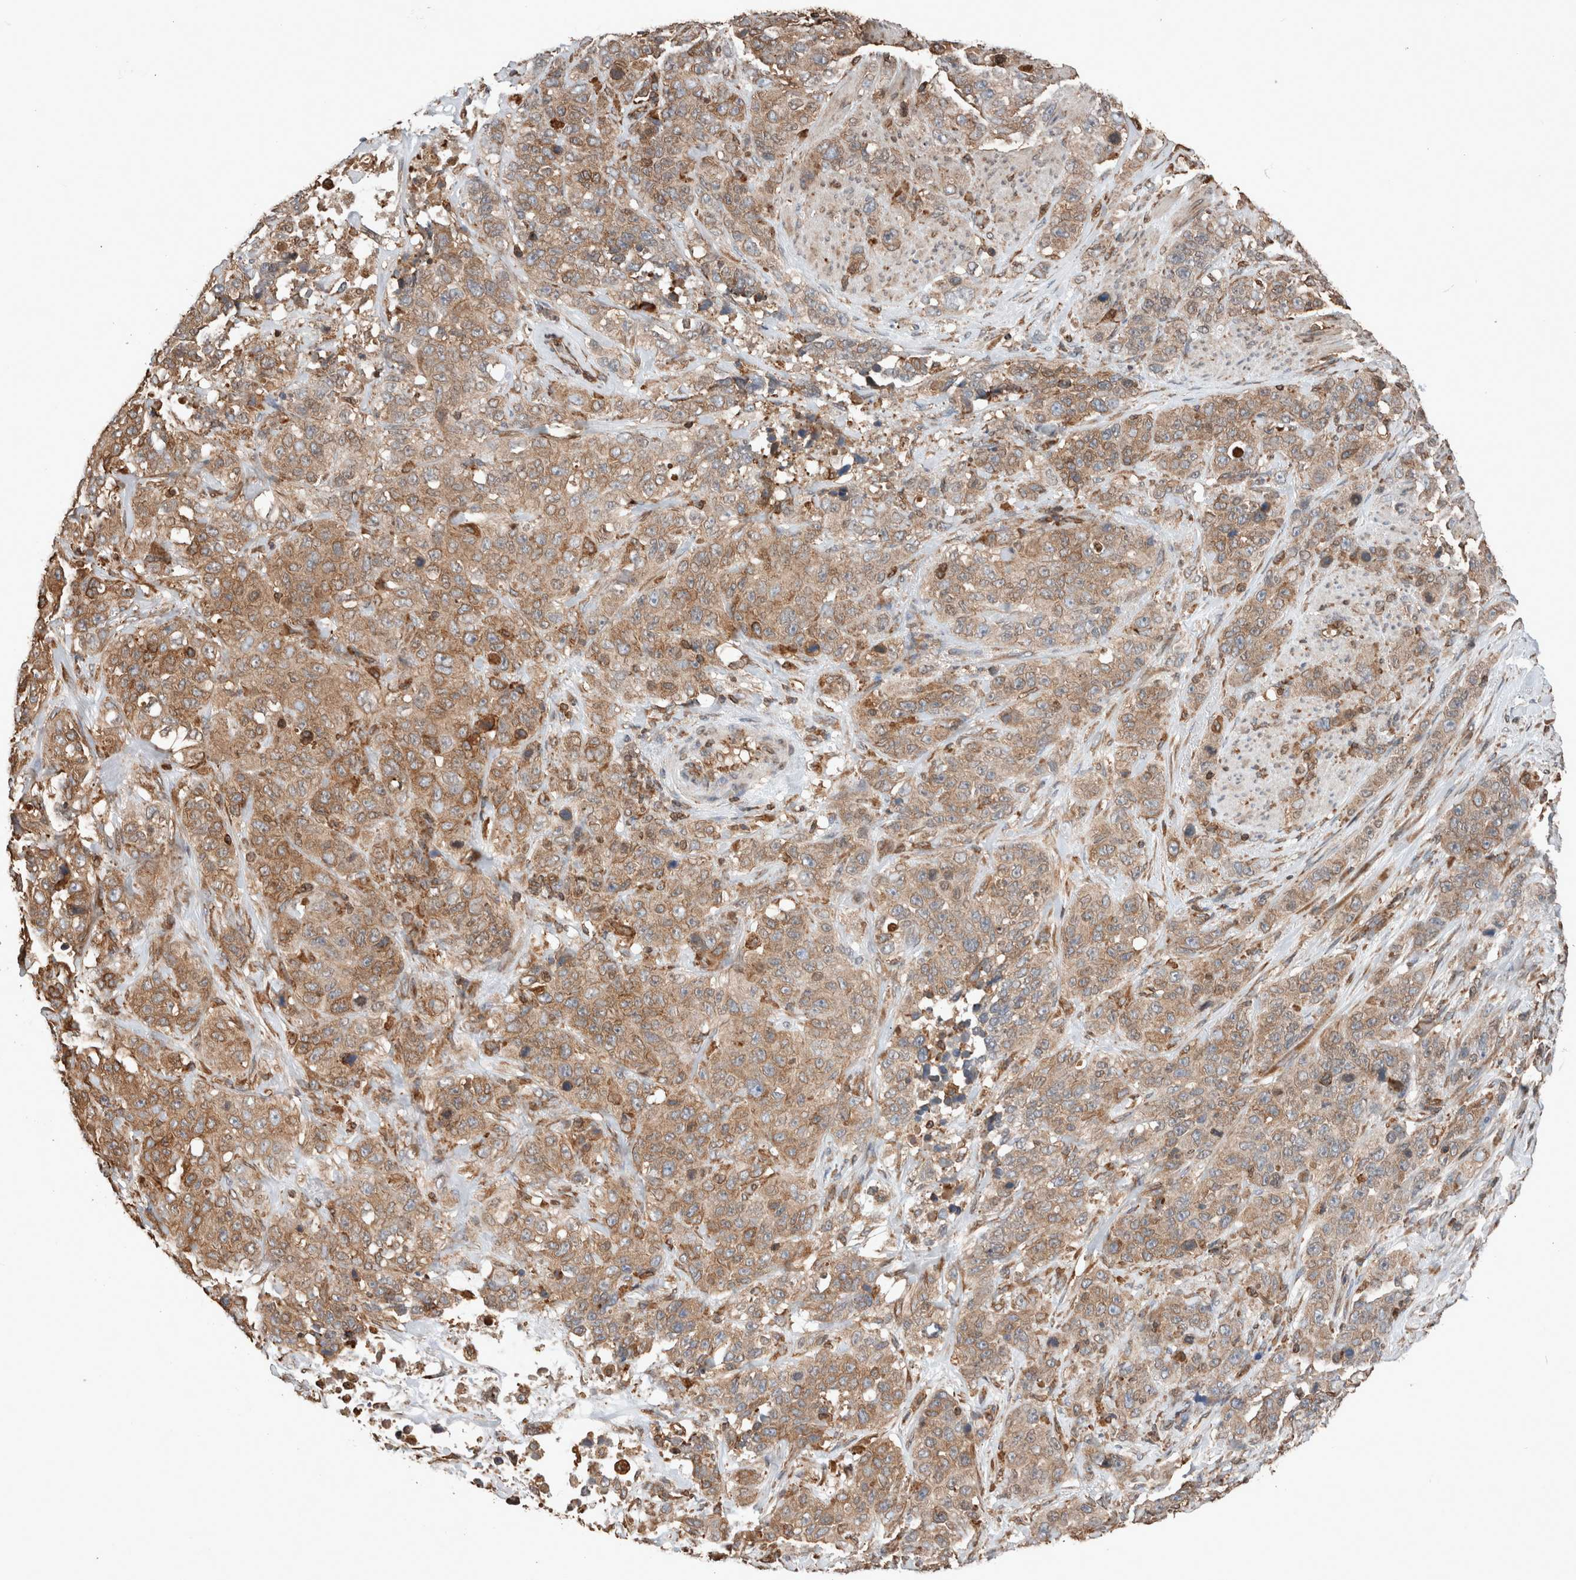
{"staining": {"intensity": "weak", "quantity": ">75%", "location": "cytoplasmic/membranous"}, "tissue": "stomach cancer", "cell_type": "Tumor cells", "image_type": "cancer", "snomed": [{"axis": "morphology", "description": "Adenocarcinoma, NOS"}, {"axis": "topography", "description": "Stomach"}], "caption": "Approximately >75% of tumor cells in human adenocarcinoma (stomach) reveal weak cytoplasmic/membranous protein expression as visualized by brown immunohistochemical staining.", "gene": "ERAP2", "patient": {"sex": "male", "age": 48}}